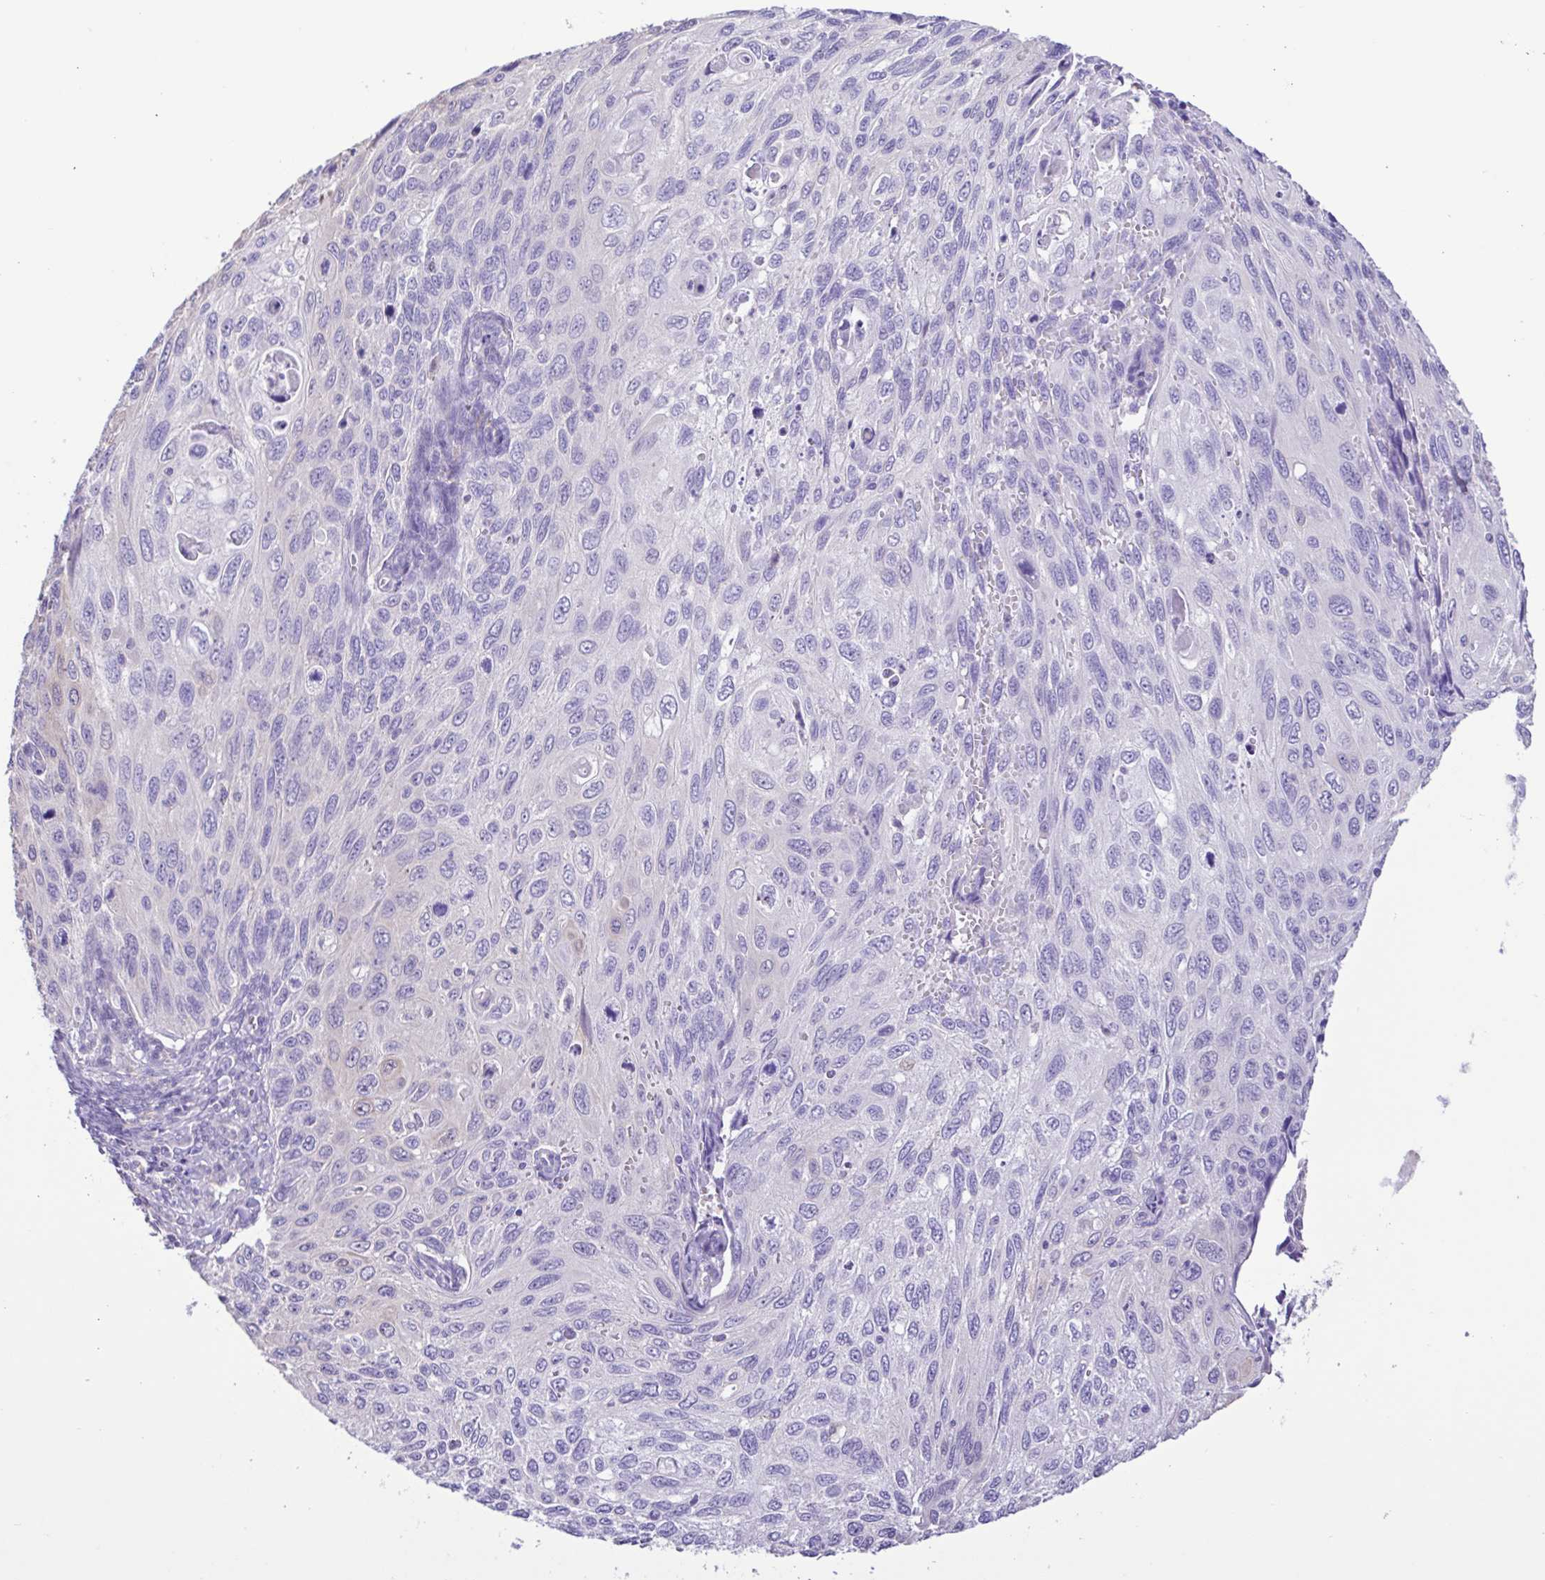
{"staining": {"intensity": "negative", "quantity": "none", "location": "none"}, "tissue": "cervical cancer", "cell_type": "Tumor cells", "image_type": "cancer", "snomed": [{"axis": "morphology", "description": "Squamous cell carcinoma, NOS"}, {"axis": "topography", "description": "Cervix"}], "caption": "Tumor cells show no significant expression in cervical cancer (squamous cell carcinoma). Nuclei are stained in blue.", "gene": "CYP17A1", "patient": {"sex": "female", "age": 70}}